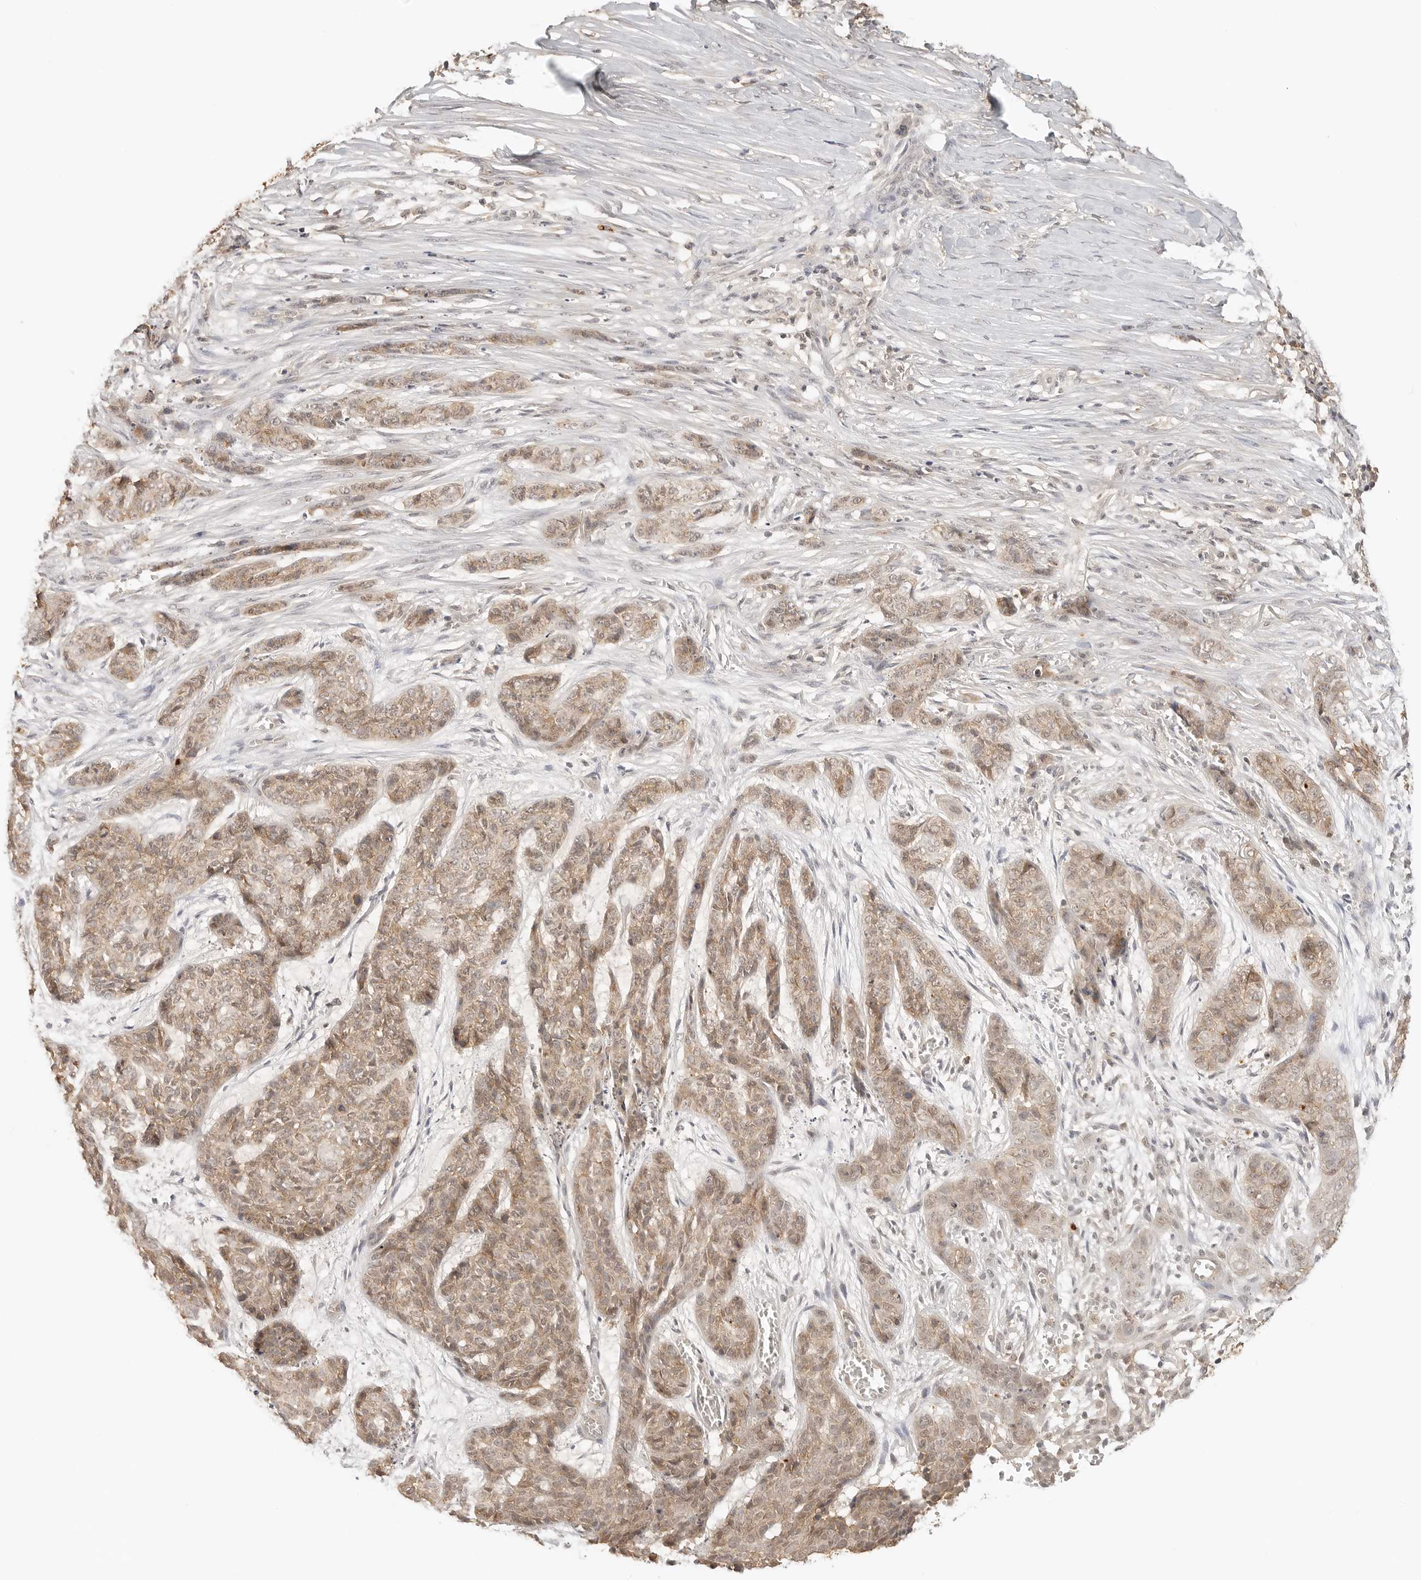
{"staining": {"intensity": "weak", "quantity": ">75%", "location": "cytoplasmic/membranous"}, "tissue": "skin cancer", "cell_type": "Tumor cells", "image_type": "cancer", "snomed": [{"axis": "morphology", "description": "Basal cell carcinoma"}, {"axis": "topography", "description": "Skin"}], "caption": "The photomicrograph exhibits a brown stain indicating the presence of a protein in the cytoplasmic/membranous of tumor cells in skin basal cell carcinoma. Immunohistochemistry stains the protein of interest in brown and the nuclei are stained blue.", "gene": "EPHA1", "patient": {"sex": "female", "age": 64}}